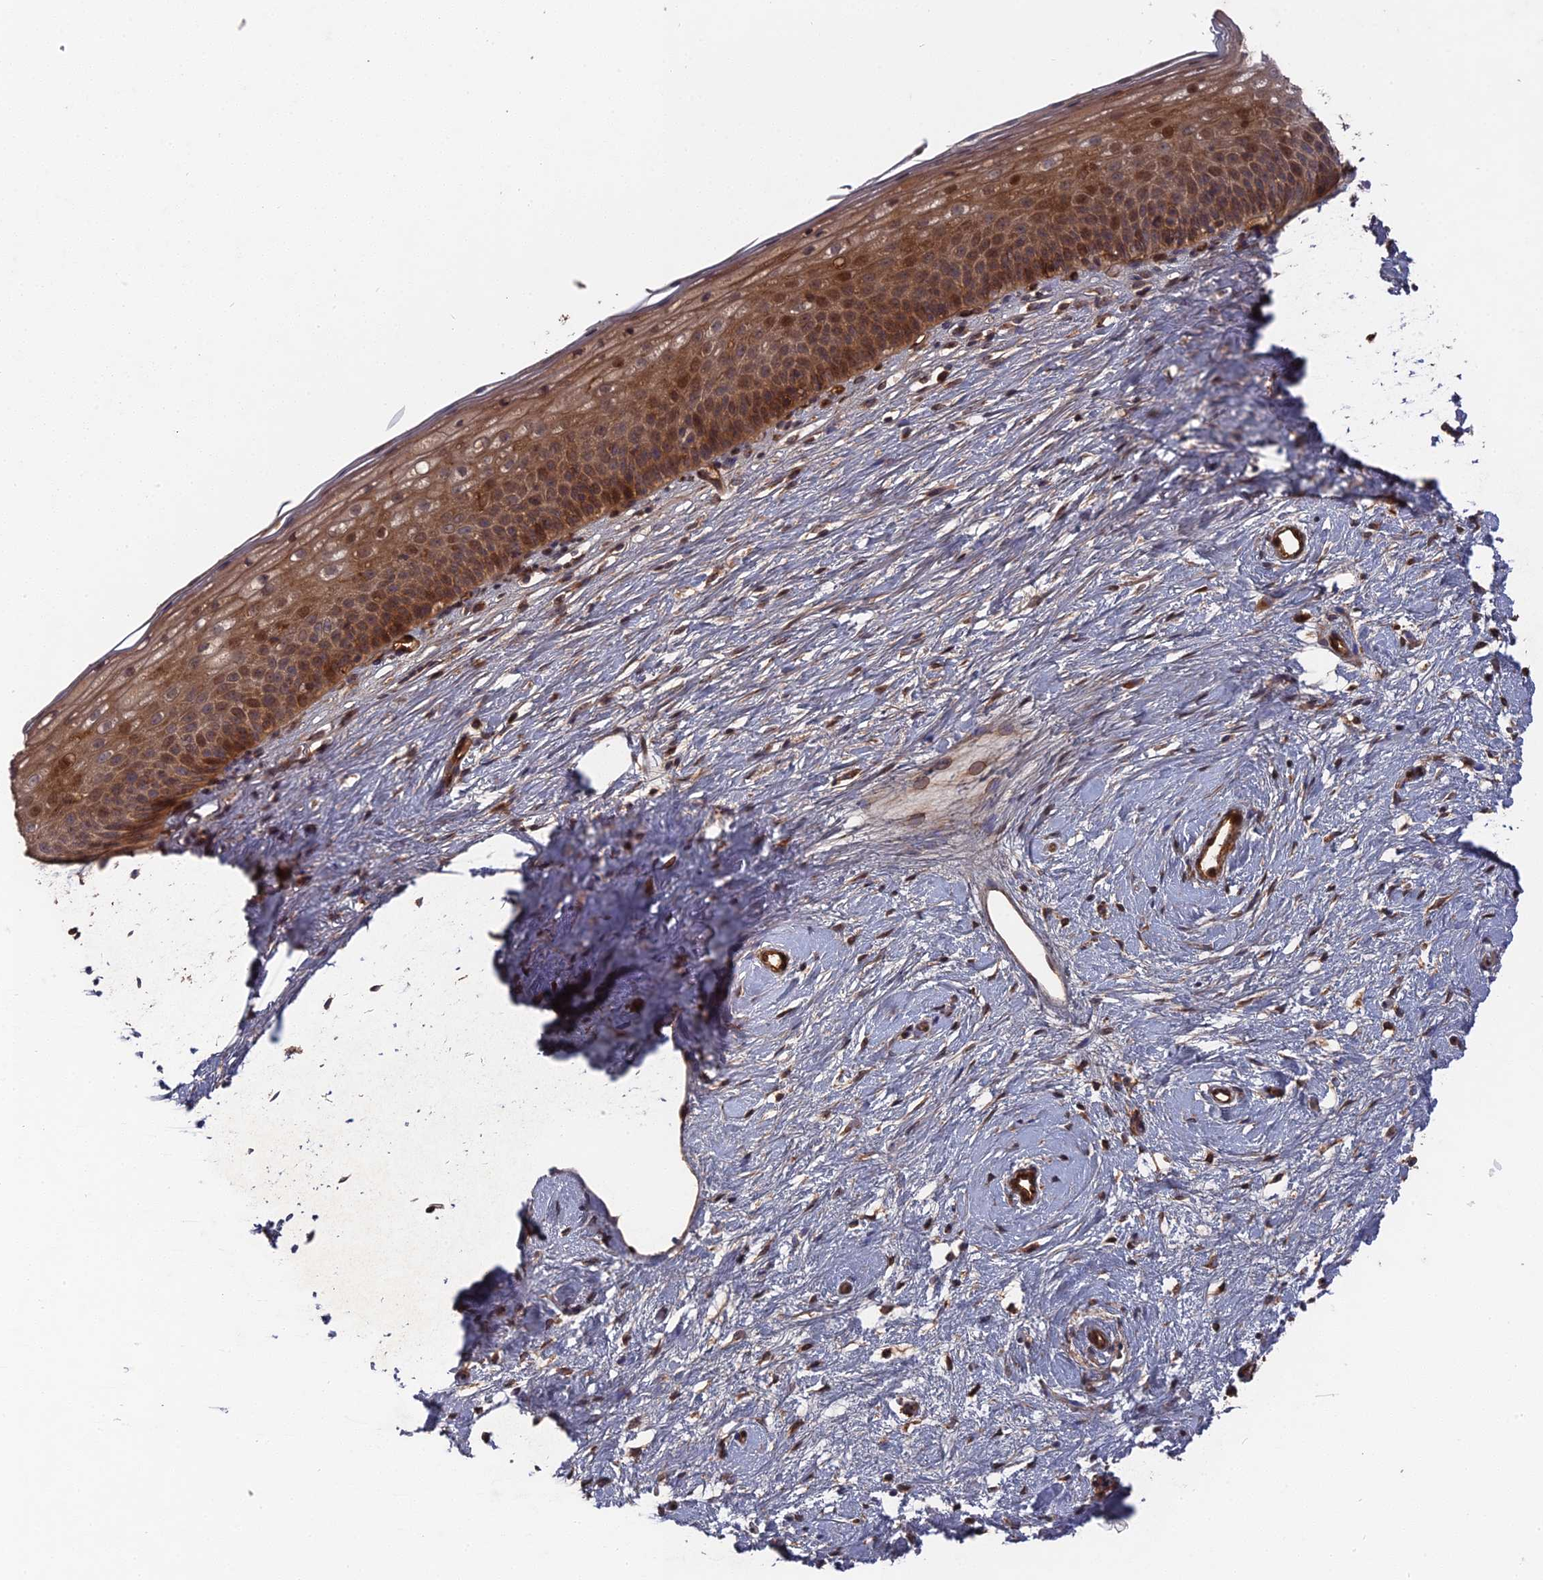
{"staining": {"intensity": "moderate", "quantity": ">75%", "location": "cytoplasmic/membranous"}, "tissue": "cervix", "cell_type": "Glandular cells", "image_type": "normal", "snomed": [{"axis": "morphology", "description": "Normal tissue, NOS"}, {"axis": "topography", "description": "Cervix"}], "caption": "Brown immunohistochemical staining in unremarkable human cervix exhibits moderate cytoplasmic/membranous expression in about >75% of glandular cells.", "gene": "DEF8", "patient": {"sex": "female", "age": 57}}